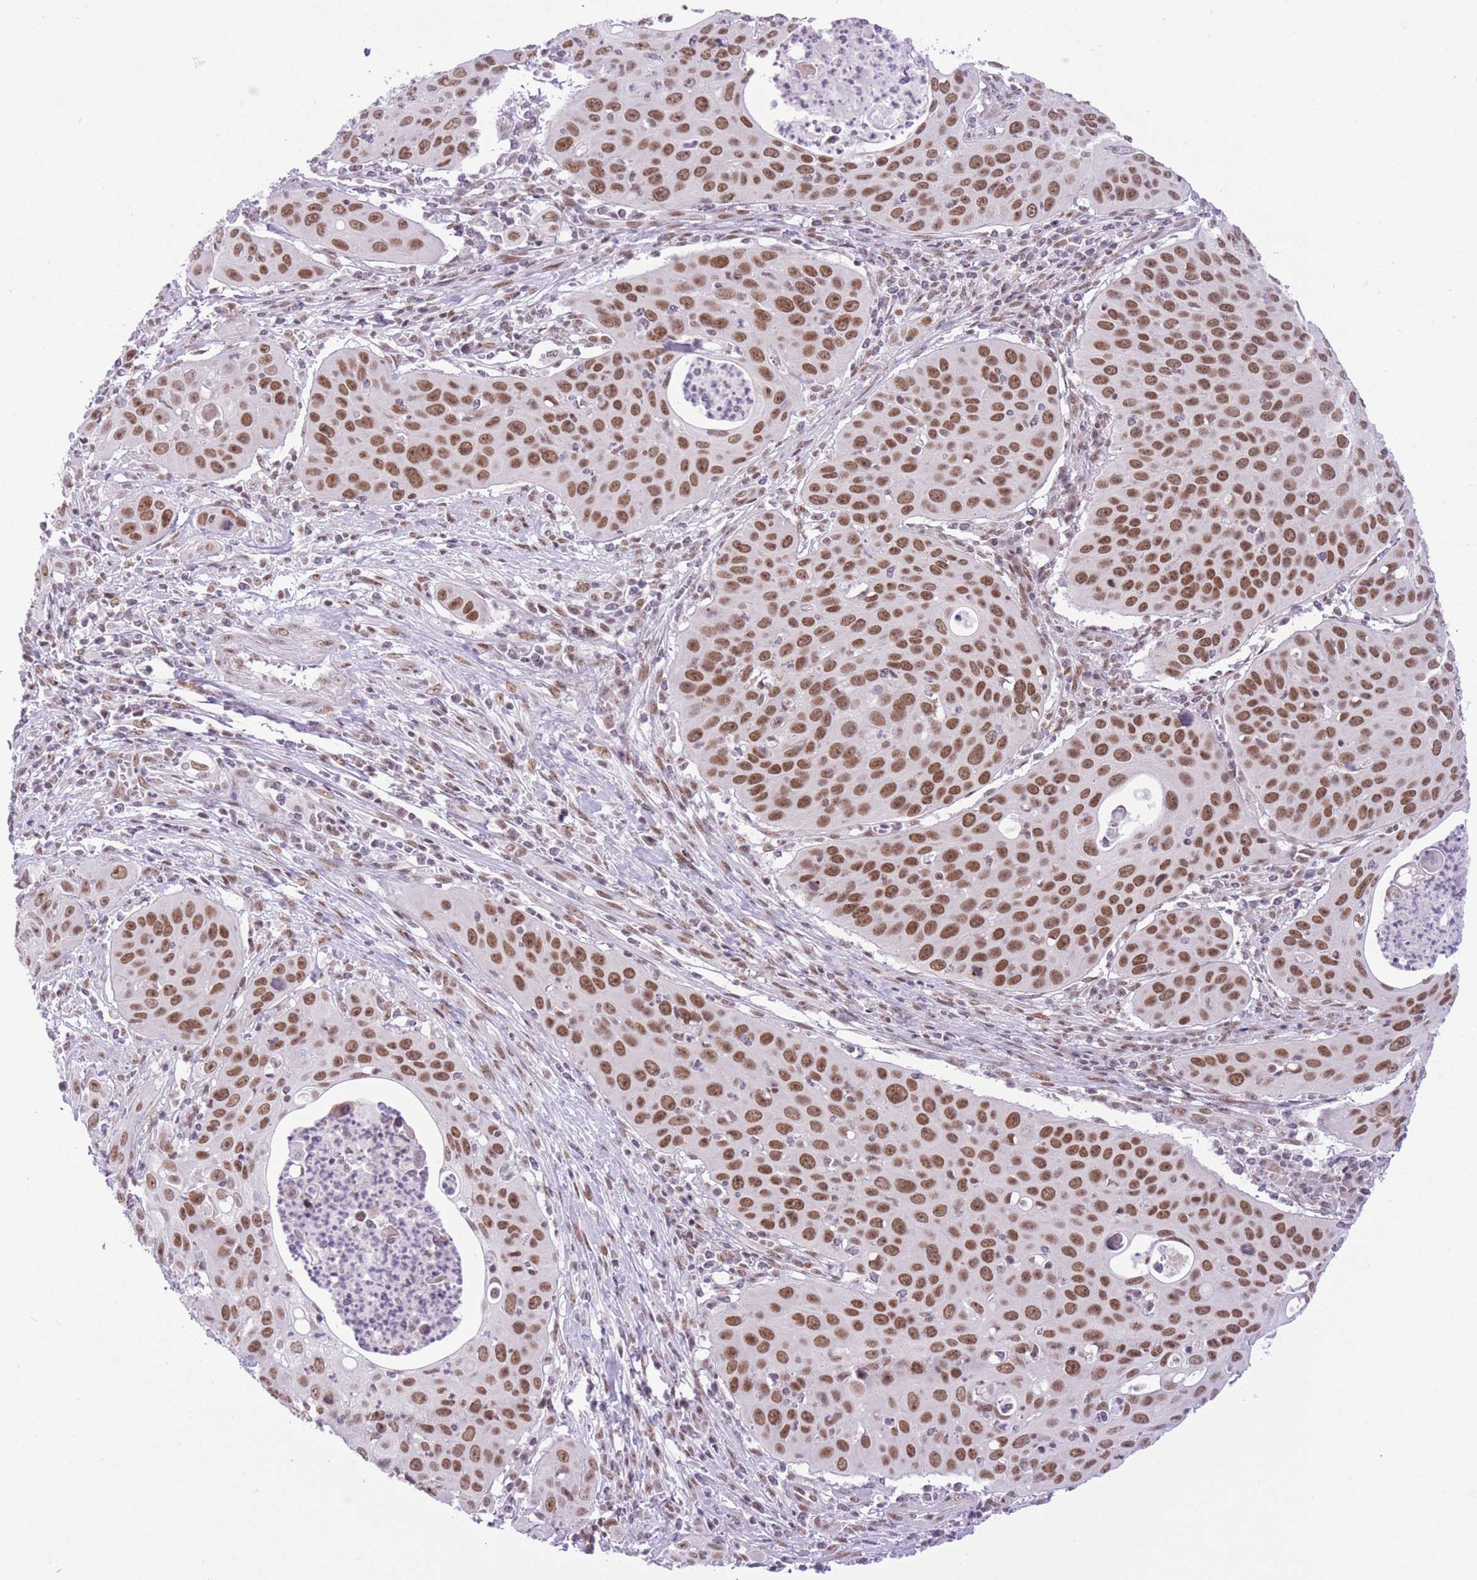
{"staining": {"intensity": "moderate", "quantity": ">75%", "location": "nuclear"}, "tissue": "cervical cancer", "cell_type": "Tumor cells", "image_type": "cancer", "snomed": [{"axis": "morphology", "description": "Squamous cell carcinoma, NOS"}, {"axis": "topography", "description": "Cervix"}], "caption": "The histopathology image demonstrates a brown stain indicating the presence of a protein in the nuclear of tumor cells in cervical cancer.", "gene": "ZBED5", "patient": {"sex": "female", "age": 36}}